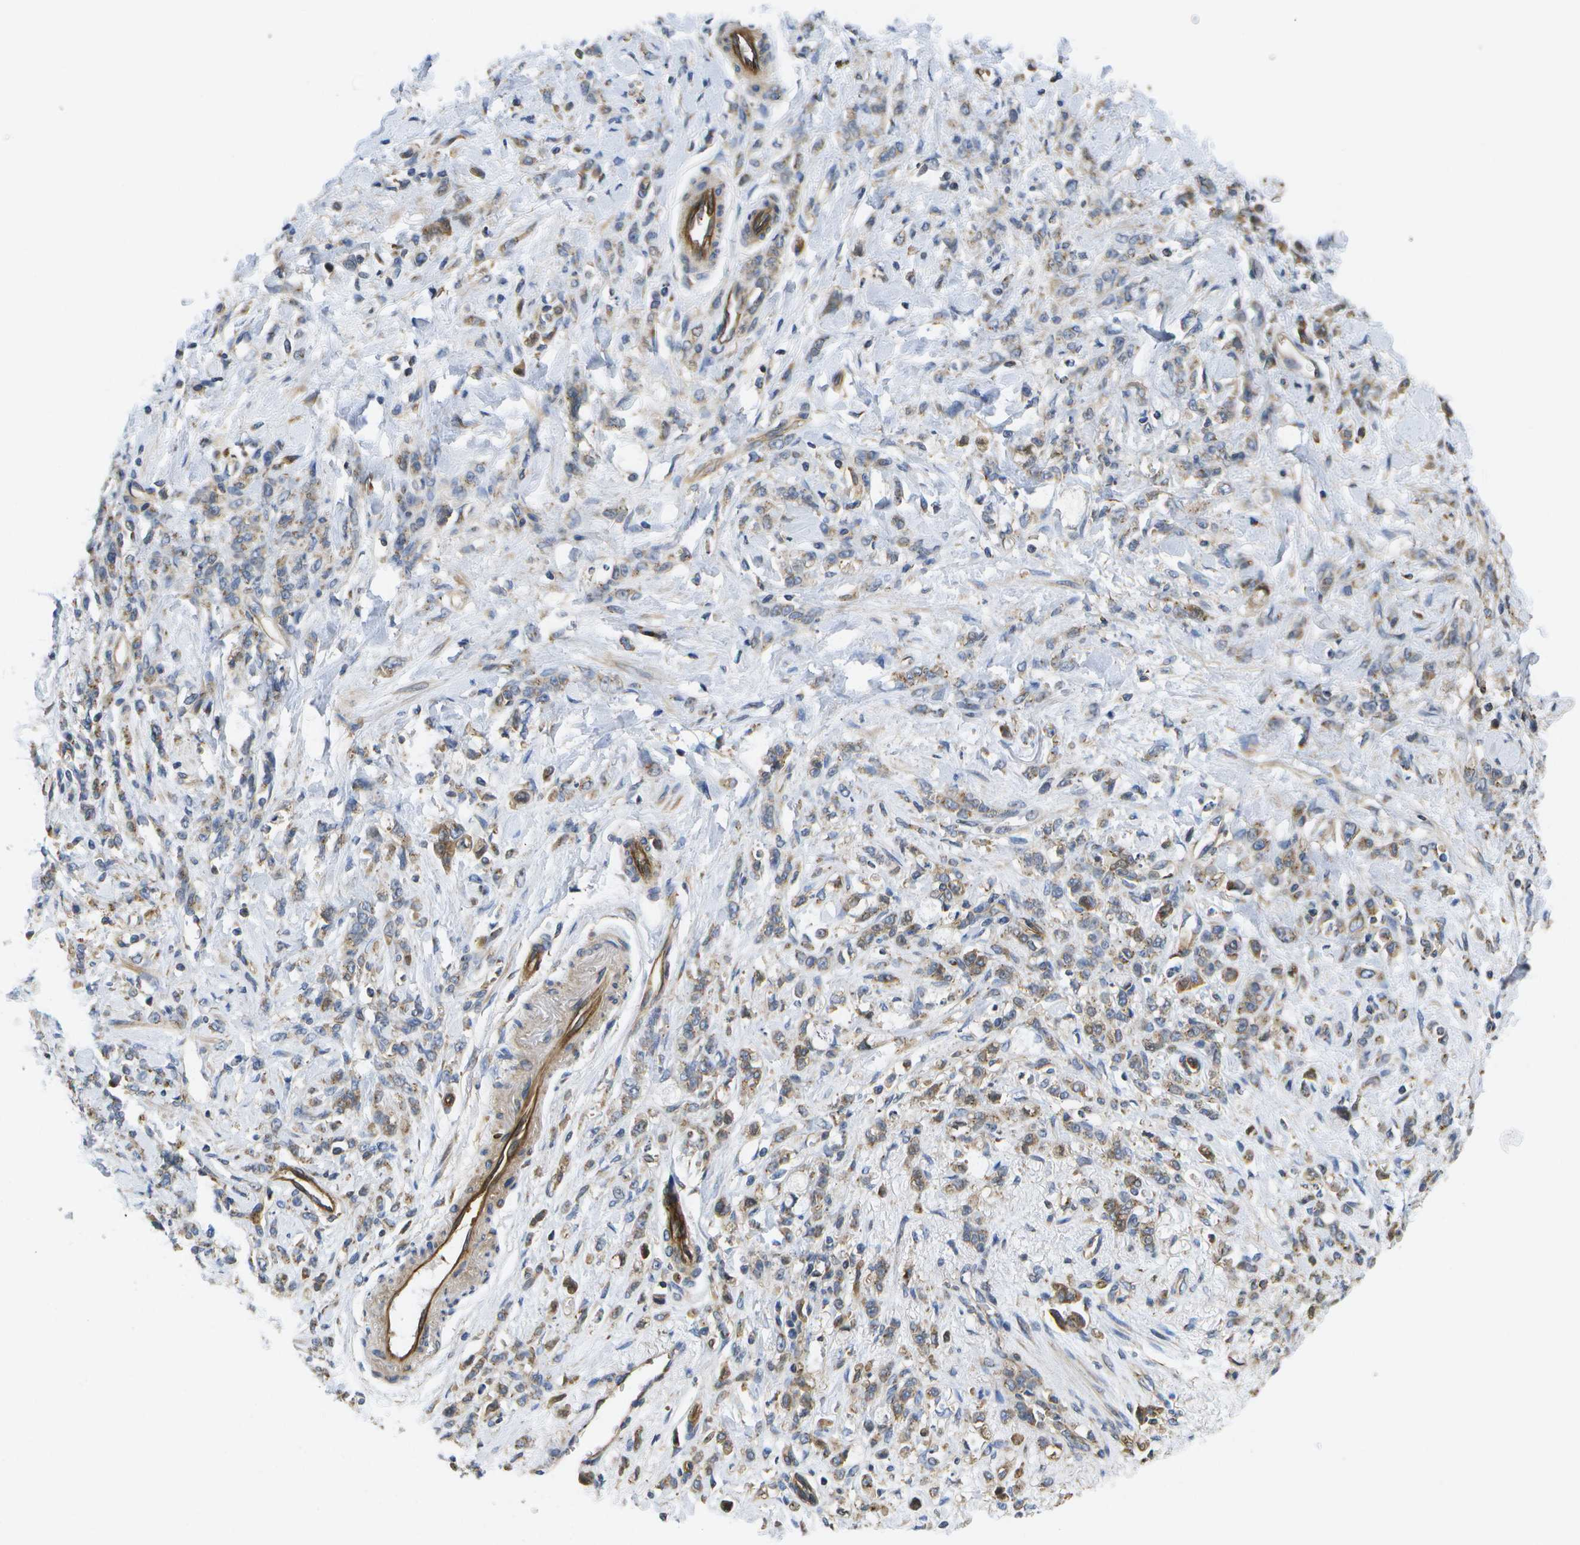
{"staining": {"intensity": "moderate", "quantity": ">75%", "location": "cytoplasmic/membranous"}, "tissue": "stomach cancer", "cell_type": "Tumor cells", "image_type": "cancer", "snomed": [{"axis": "morphology", "description": "Normal tissue, NOS"}, {"axis": "morphology", "description": "Adenocarcinoma, NOS"}, {"axis": "topography", "description": "Stomach"}], "caption": "A medium amount of moderate cytoplasmic/membranous staining is present in about >75% of tumor cells in stomach cancer (adenocarcinoma) tissue. (IHC, brightfield microscopy, high magnification).", "gene": "BST2", "patient": {"sex": "male", "age": 82}}